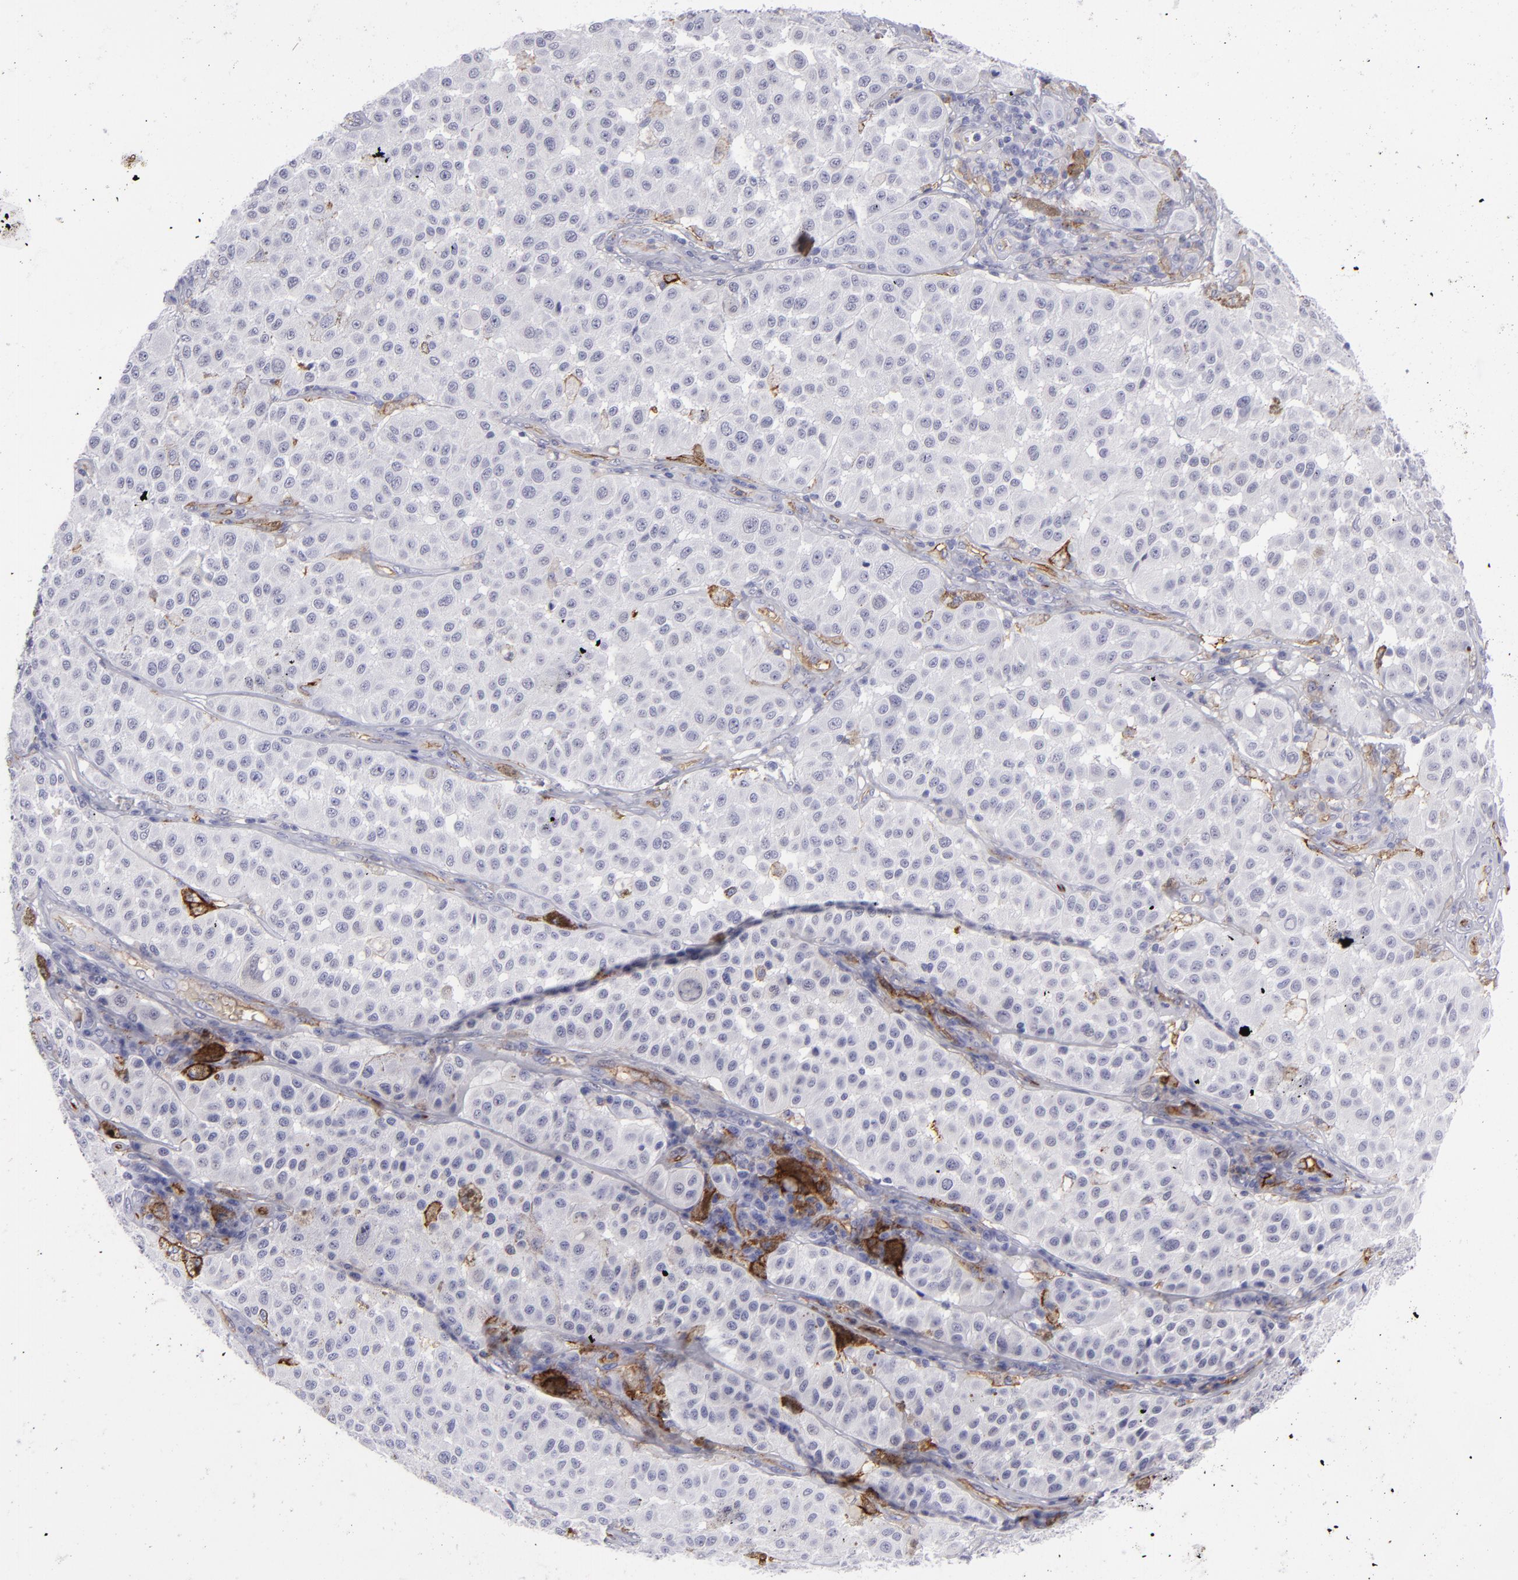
{"staining": {"intensity": "negative", "quantity": "none", "location": "none"}, "tissue": "melanoma", "cell_type": "Tumor cells", "image_type": "cancer", "snomed": [{"axis": "morphology", "description": "Malignant melanoma, NOS"}, {"axis": "topography", "description": "Skin"}], "caption": "High power microscopy image of an immunohistochemistry histopathology image of malignant melanoma, revealing no significant positivity in tumor cells.", "gene": "ACE", "patient": {"sex": "female", "age": 64}}